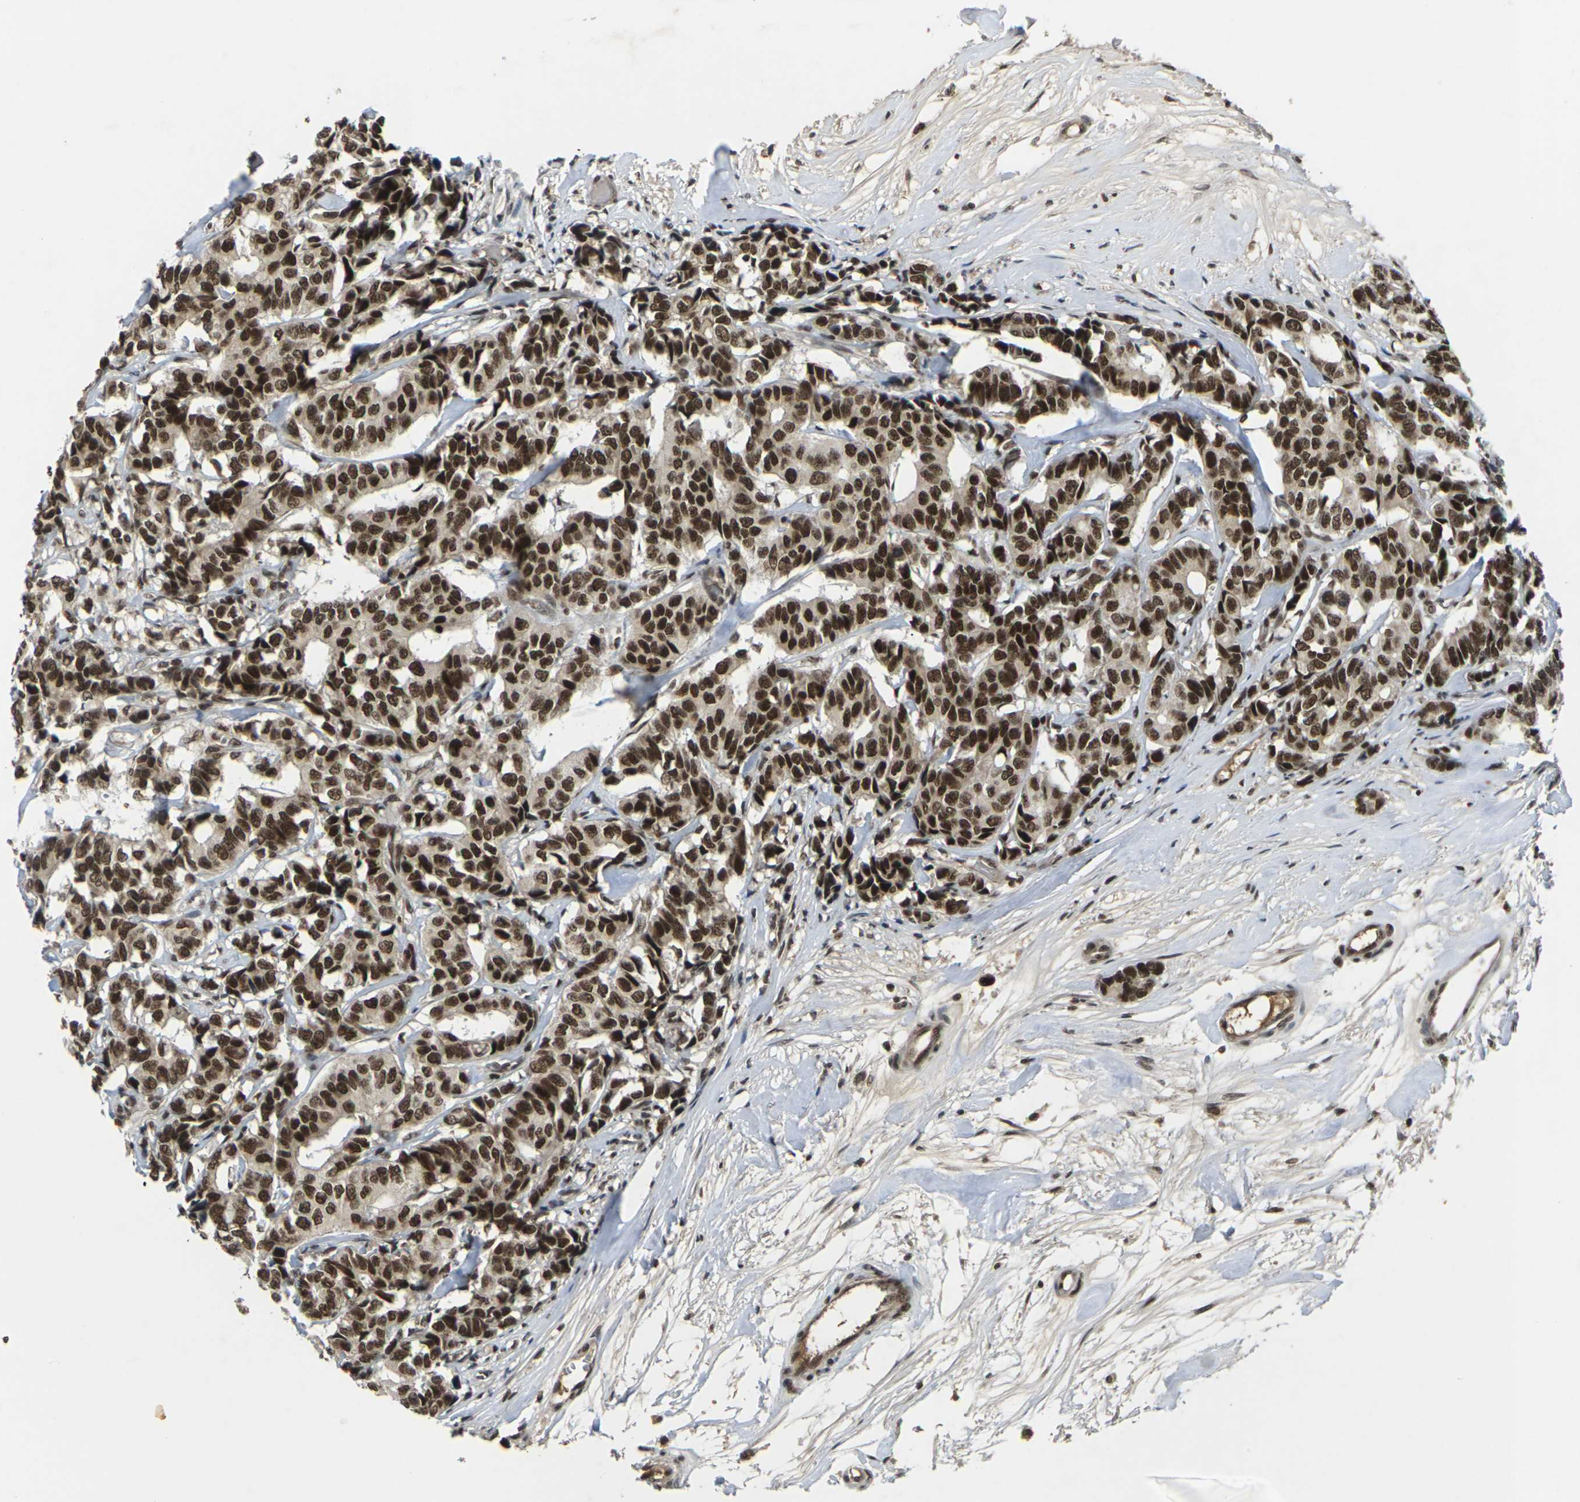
{"staining": {"intensity": "strong", "quantity": ">75%", "location": "nuclear"}, "tissue": "breast cancer", "cell_type": "Tumor cells", "image_type": "cancer", "snomed": [{"axis": "morphology", "description": "Duct carcinoma"}, {"axis": "topography", "description": "Breast"}], "caption": "Protein staining reveals strong nuclear positivity in approximately >75% of tumor cells in breast intraductal carcinoma.", "gene": "NELFA", "patient": {"sex": "female", "age": 87}}